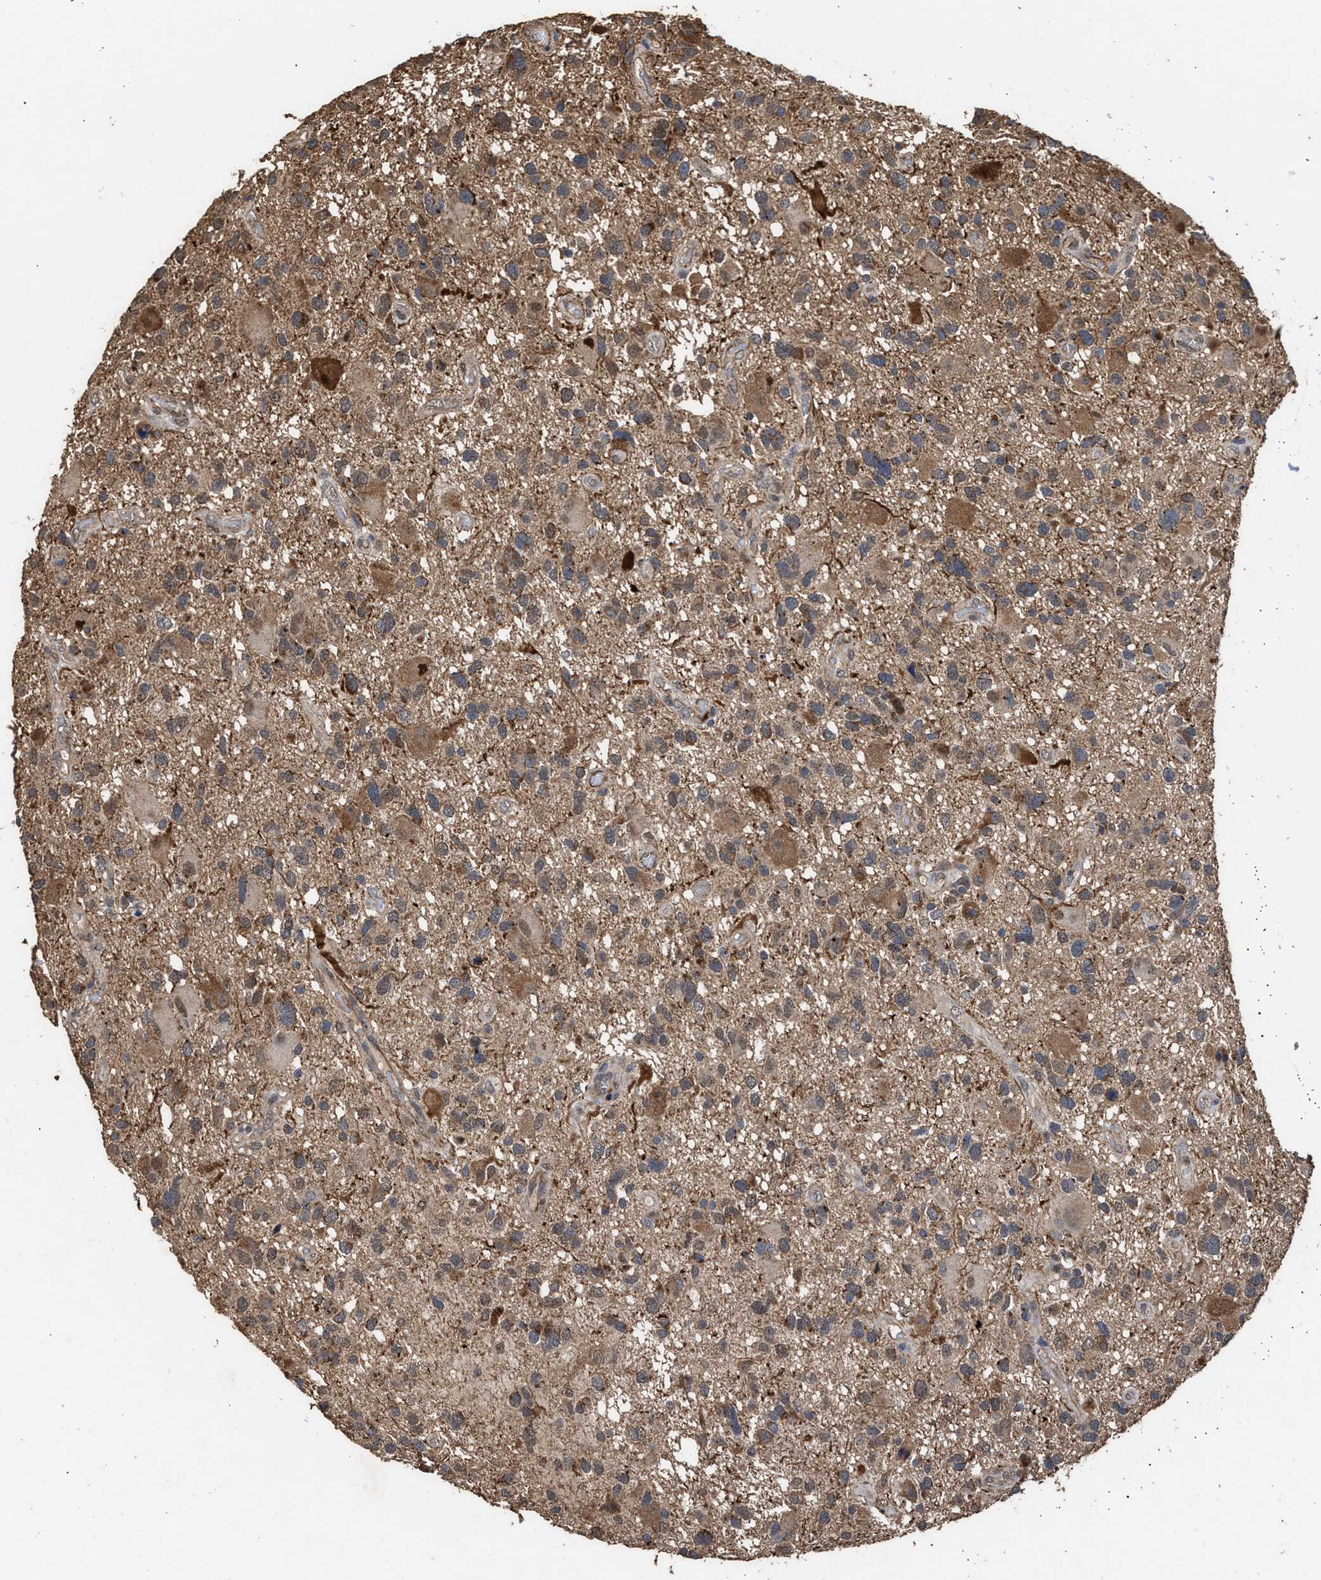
{"staining": {"intensity": "moderate", "quantity": ">75%", "location": "cytoplasmic/membranous"}, "tissue": "glioma", "cell_type": "Tumor cells", "image_type": "cancer", "snomed": [{"axis": "morphology", "description": "Glioma, malignant, High grade"}, {"axis": "topography", "description": "Brain"}], "caption": "A brown stain highlights moderate cytoplasmic/membranous staining of a protein in glioma tumor cells.", "gene": "ZNHIT6", "patient": {"sex": "male", "age": 33}}